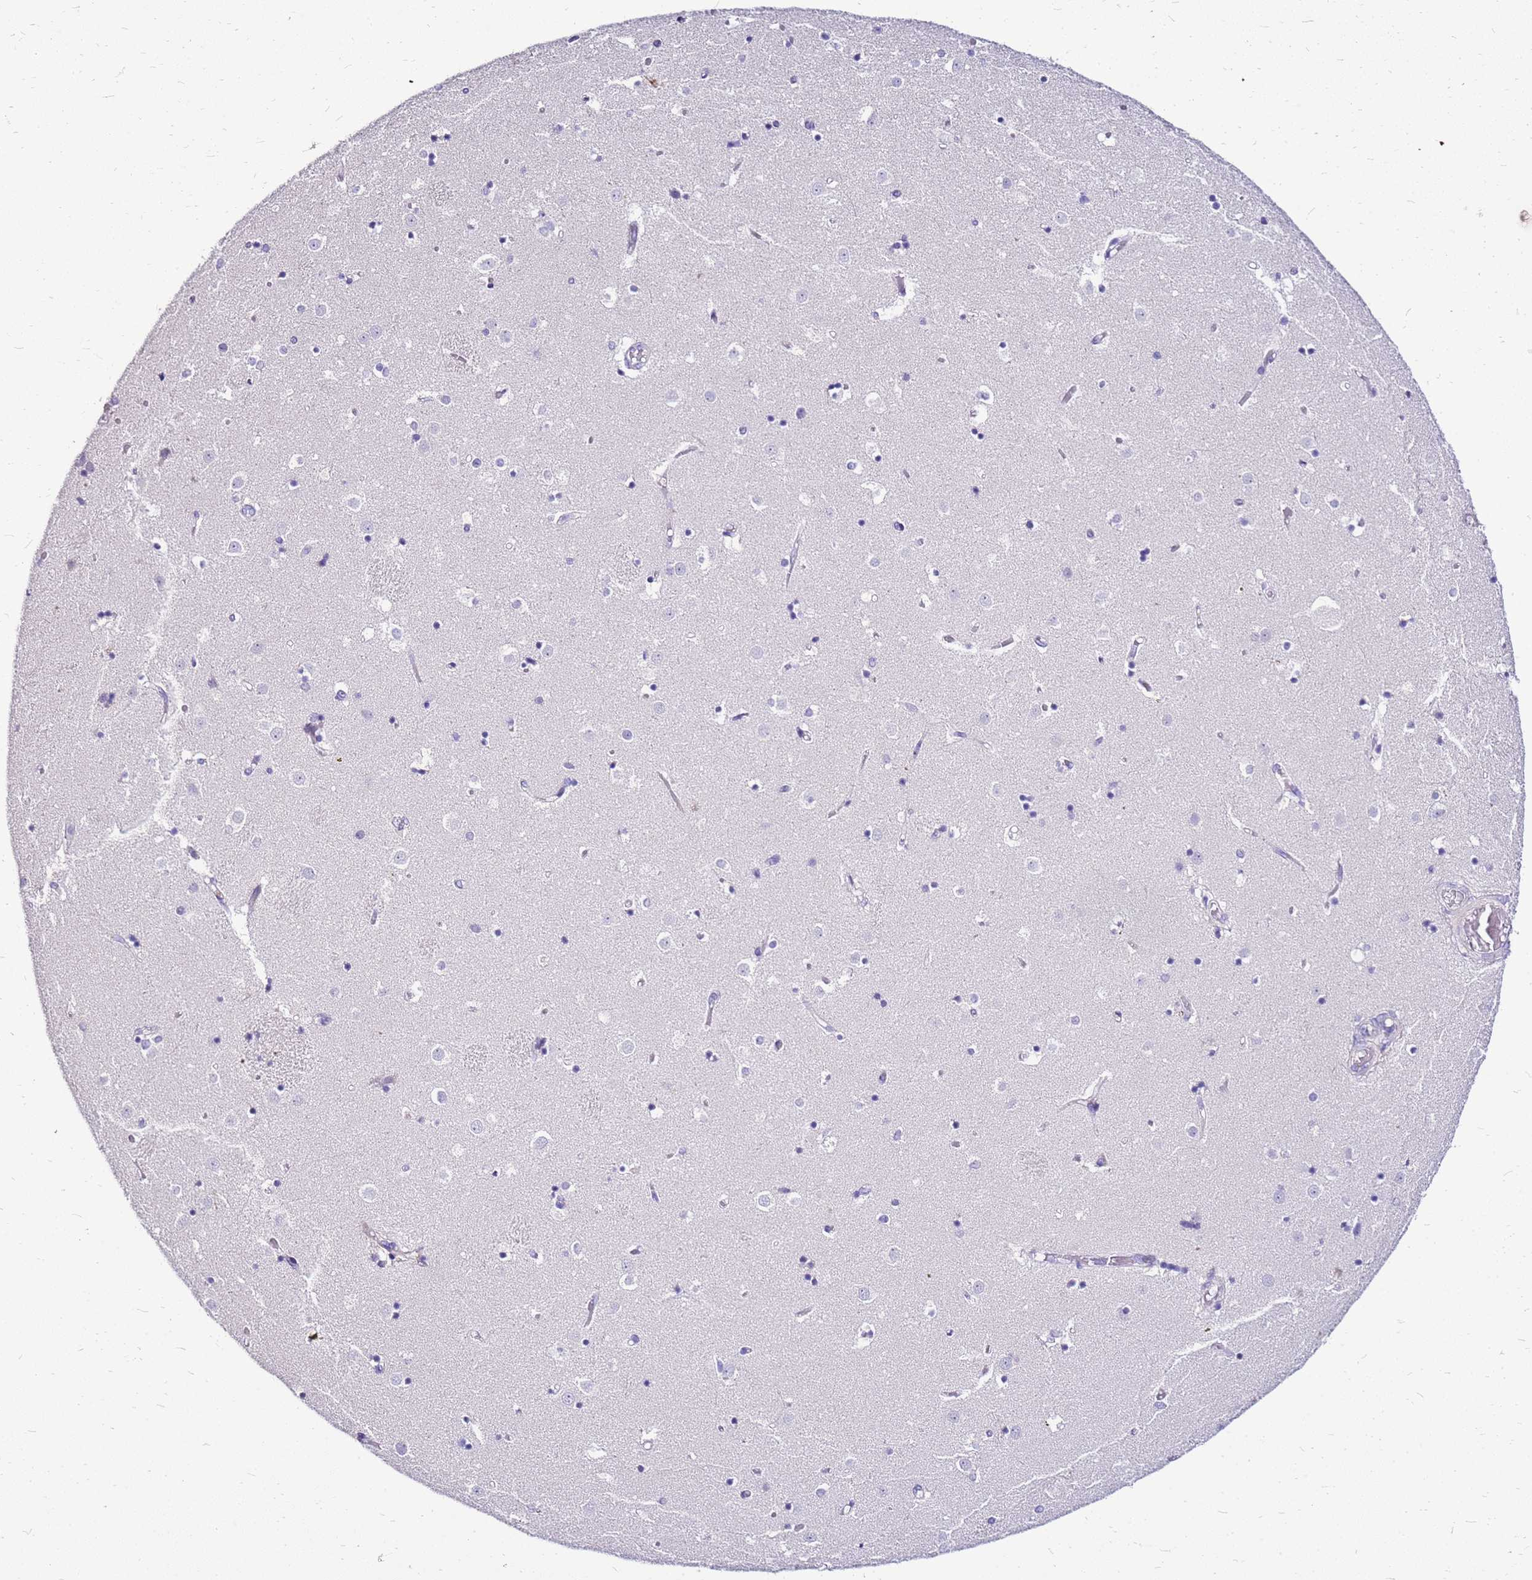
{"staining": {"intensity": "negative", "quantity": "none", "location": "none"}, "tissue": "caudate", "cell_type": "Glial cells", "image_type": "normal", "snomed": [{"axis": "morphology", "description": "Normal tissue, NOS"}, {"axis": "topography", "description": "Lateral ventricle wall"}], "caption": "The immunohistochemistry (IHC) histopathology image has no significant expression in glial cells of caudate.", "gene": "DCDC2B", "patient": {"sex": "female", "age": 52}}